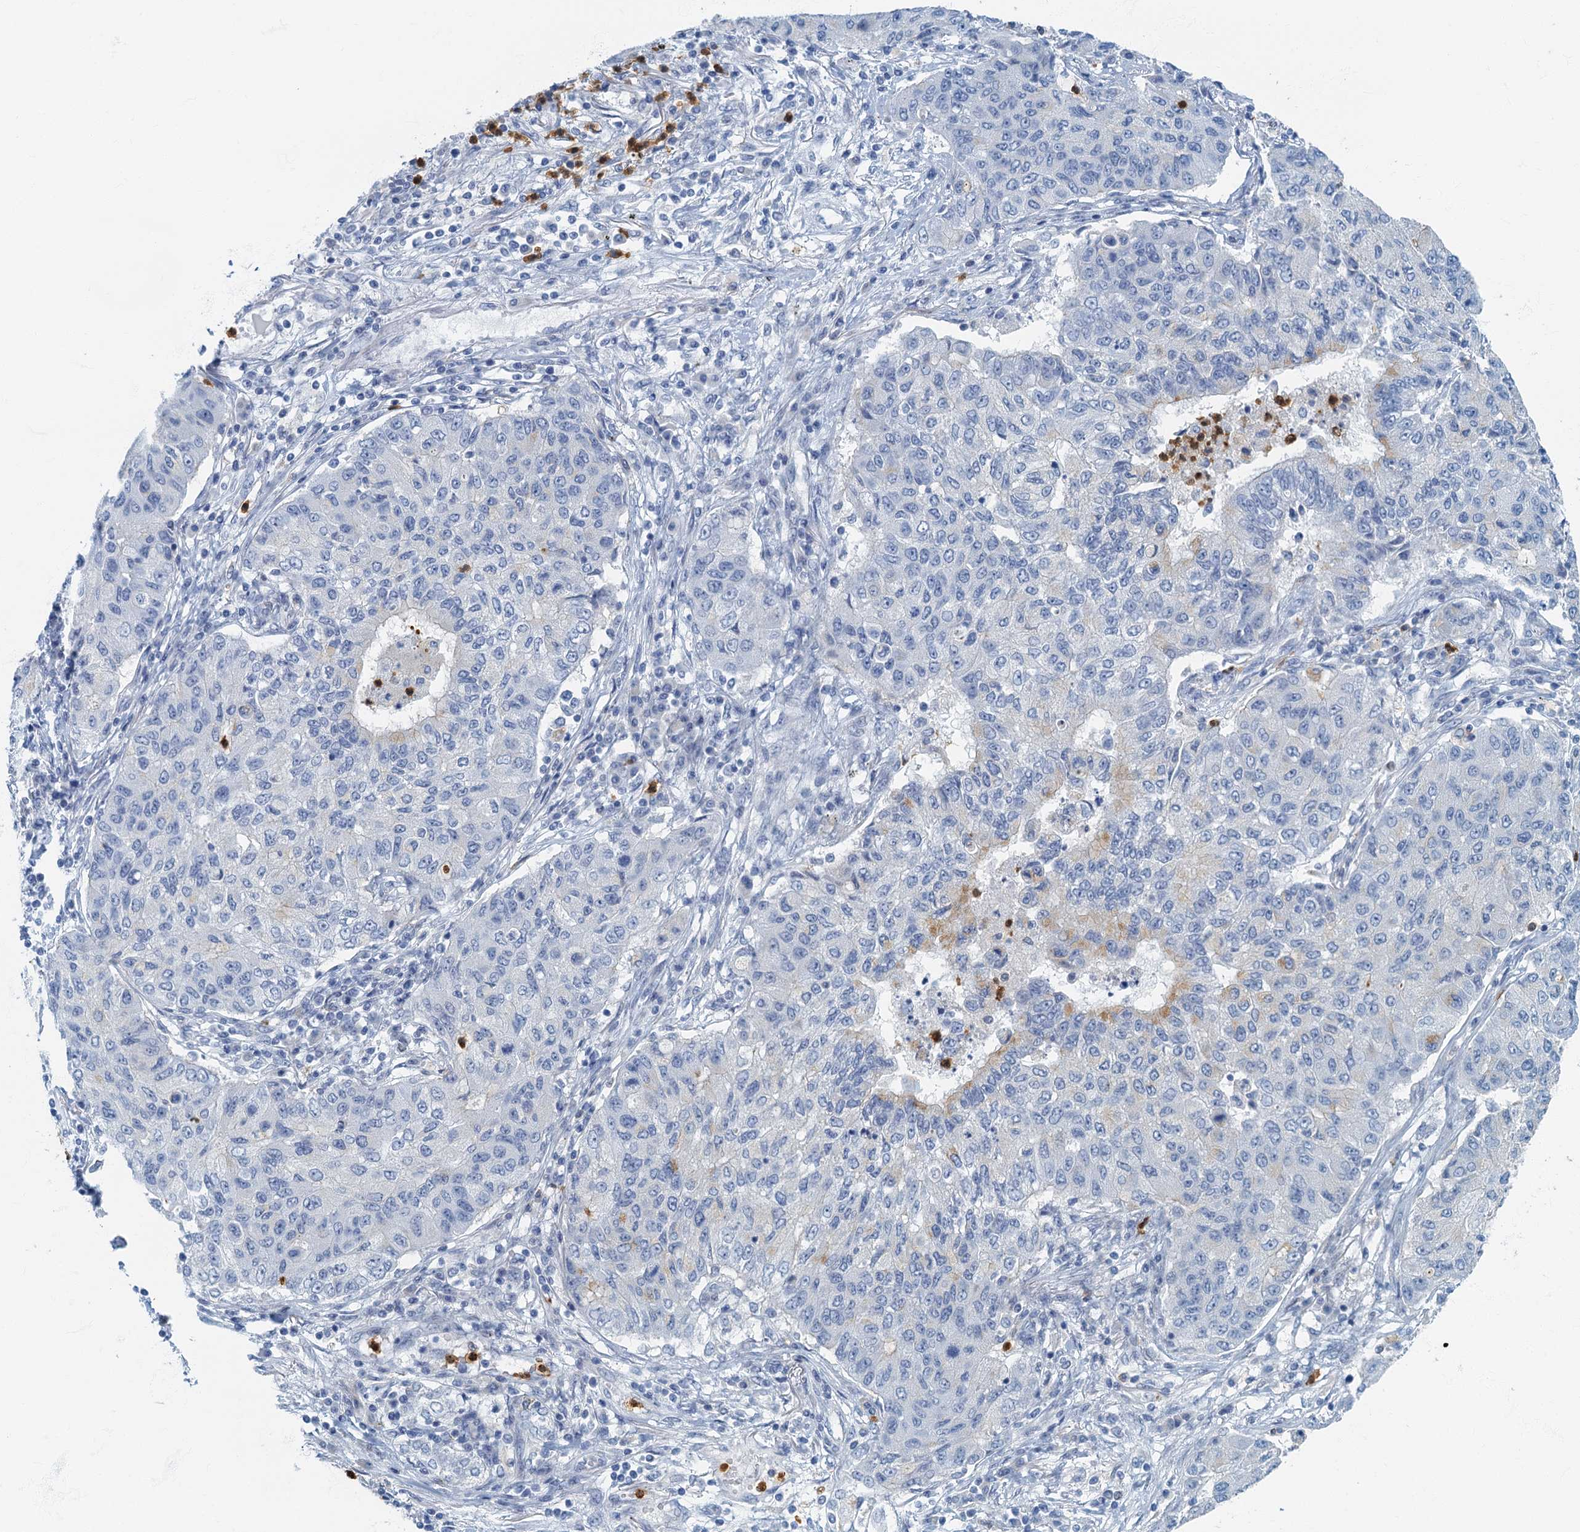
{"staining": {"intensity": "negative", "quantity": "none", "location": "none"}, "tissue": "lung cancer", "cell_type": "Tumor cells", "image_type": "cancer", "snomed": [{"axis": "morphology", "description": "Squamous cell carcinoma, NOS"}, {"axis": "topography", "description": "Lung"}], "caption": "There is no significant expression in tumor cells of lung cancer.", "gene": "ANKDD1A", "patient": {"sex": "male", "age": 74}}